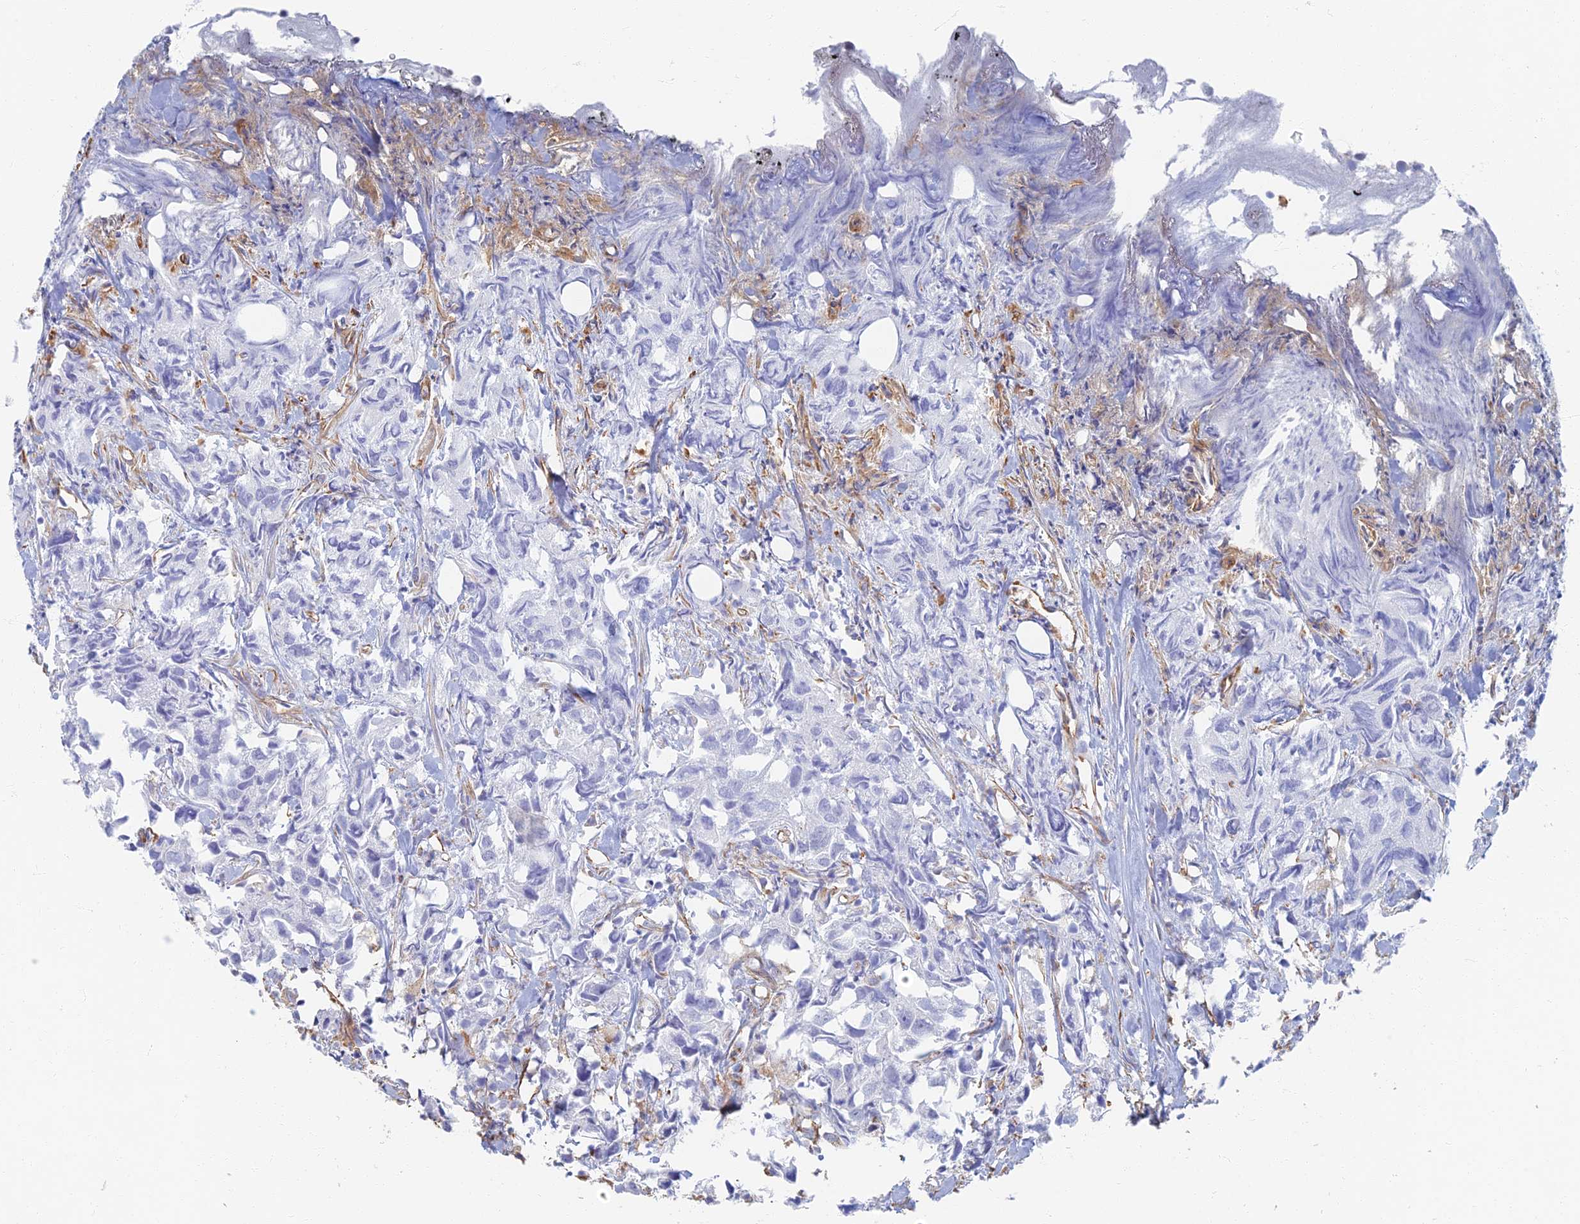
{"staining": {"intensity": "negative", "quantity": "none", "location": "none"}, "tissue": "urothelial cancer", "cell_type": "Tumor cells", "image_type": "cancer", "snomed": [{"axis": "morphology", "description": "Urothelial carcinoma, High grade"}, {"axis": "topography", "description": "Urinary bladder"}], "caption": "IHC micrograph of neoplastic tissue: human urothelial carcinoma (high-grade) stained with DAB exhibits no significant protein staining in tumor cells.", "gene": "RMC1", "patient": {"sex": "female", "age": 75}}